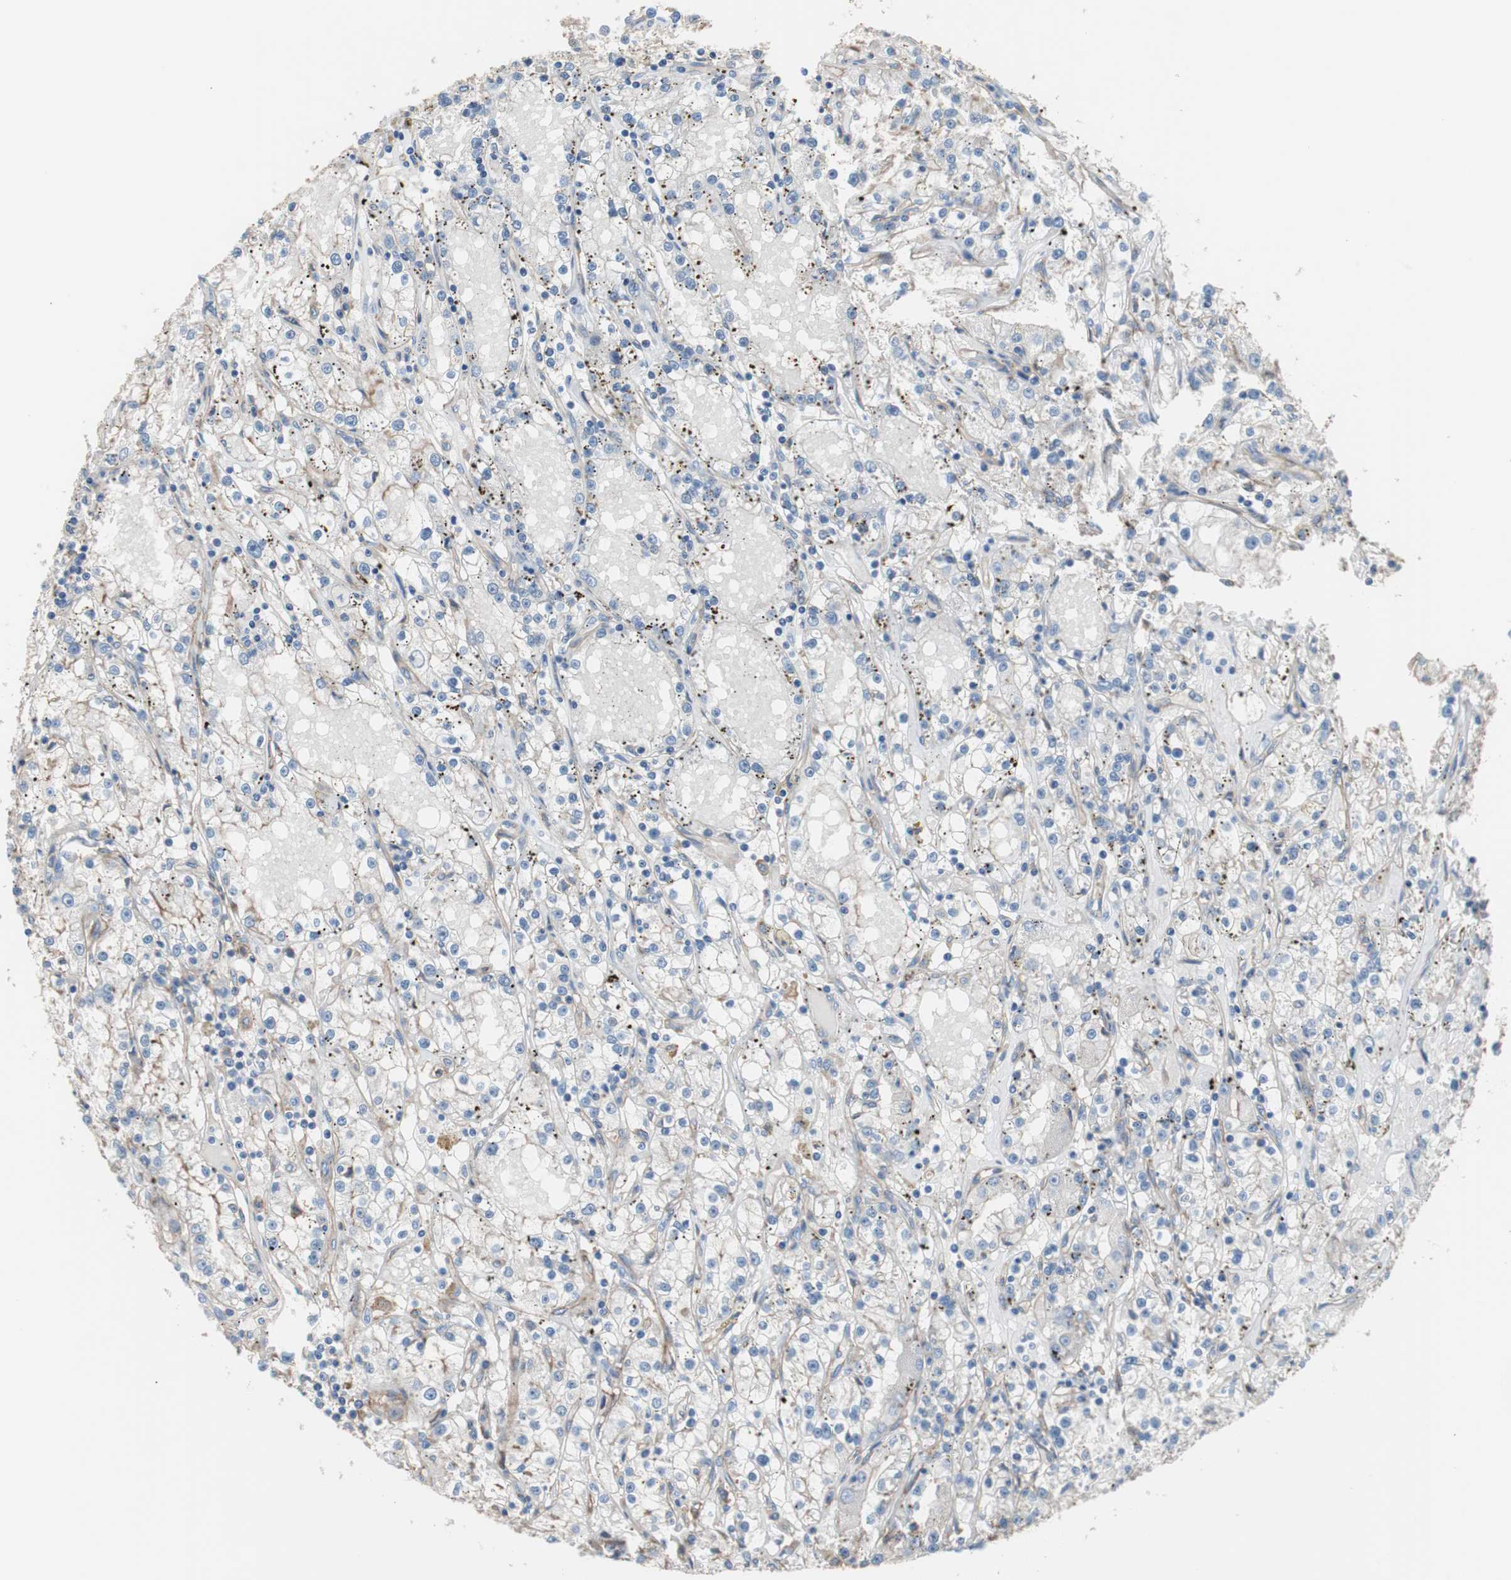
{"staining": {"intensity": "negative", "quantity": "none", "location": "none"}, "tissue": "renal cancer", "cell_type": "Tumor cells", "image_type": "cancer", "snomed": [{"axis": "morphology", "description": "Adenocarcinoma, NOS"}, {"axis": "topography", "description": "Kidney"}], "caption": "The photomicrograph demonstrates no significant expression in tumor cells of renal cancer (adenocarcinoma). (DAB (3,3'-diaminobenzidine) immunohistochemistry with hematoxylin counter stain).", "gene": "CD81", "patient": {"sex": "male", "age": 56}}